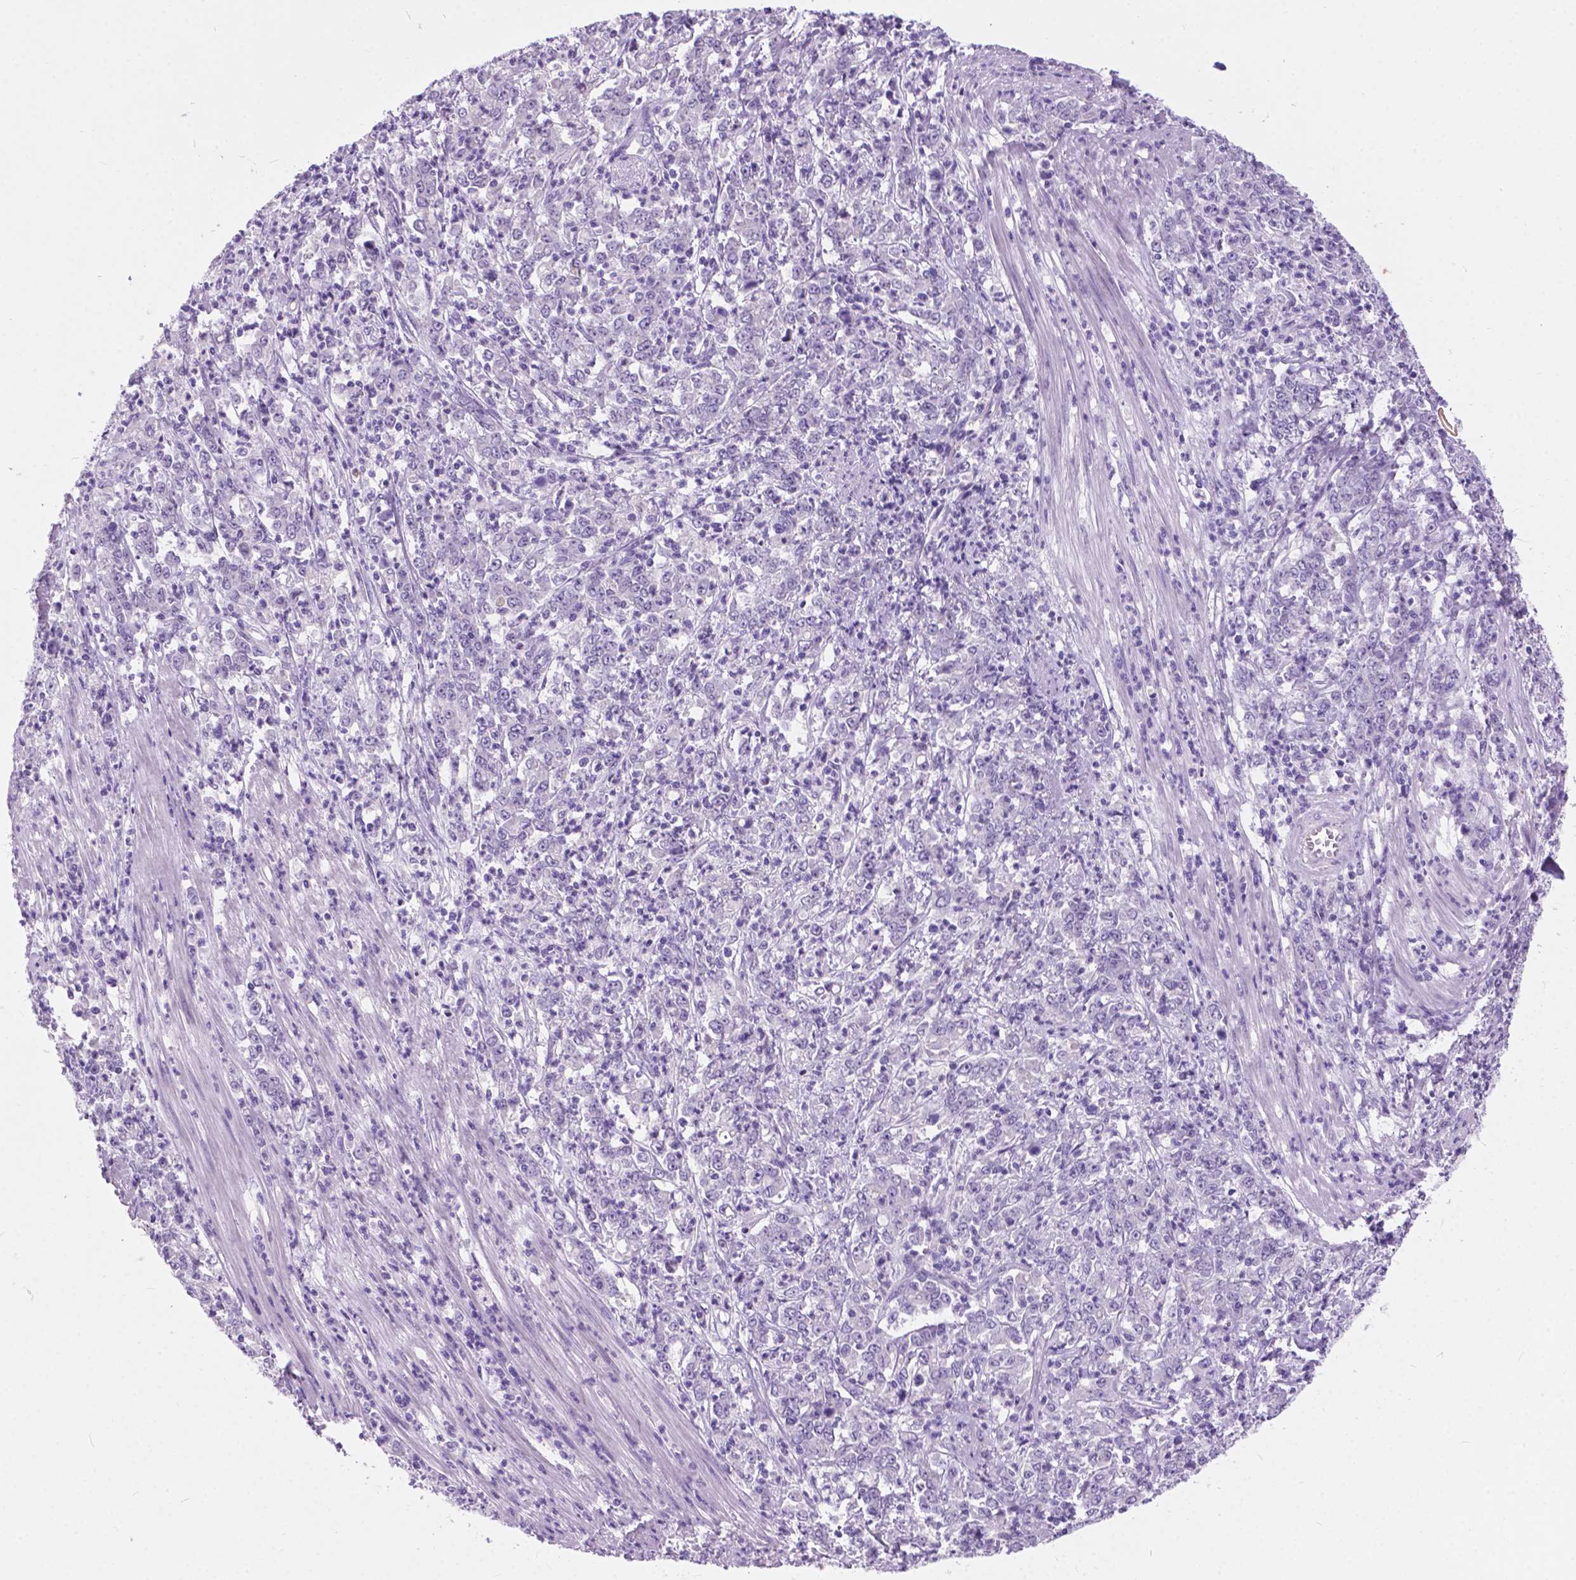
{"staining": {"intensity": "negative", "quantity": "none", "location": "none"}, "tissue": "stomach cancer", "cell_type": "Tumor cells", "image_type": "cancer", "snomed": [{"axis": "morphology", "description": "Adenocarcinoma, NOS"}, {"axis": "topography", "description": "Stomach, lower"}], "caption": "The IHC image has no significant expression in tumor cells of stomach adenocarcinoma tissue. The staining was performed using DAB to visualize the protein expression in brown, while the nuclei were stained in blue with hematoxylin (Magnification: 20x).", "gene": "ARMS2", "patient": {"sex": "female", "age": 71}}